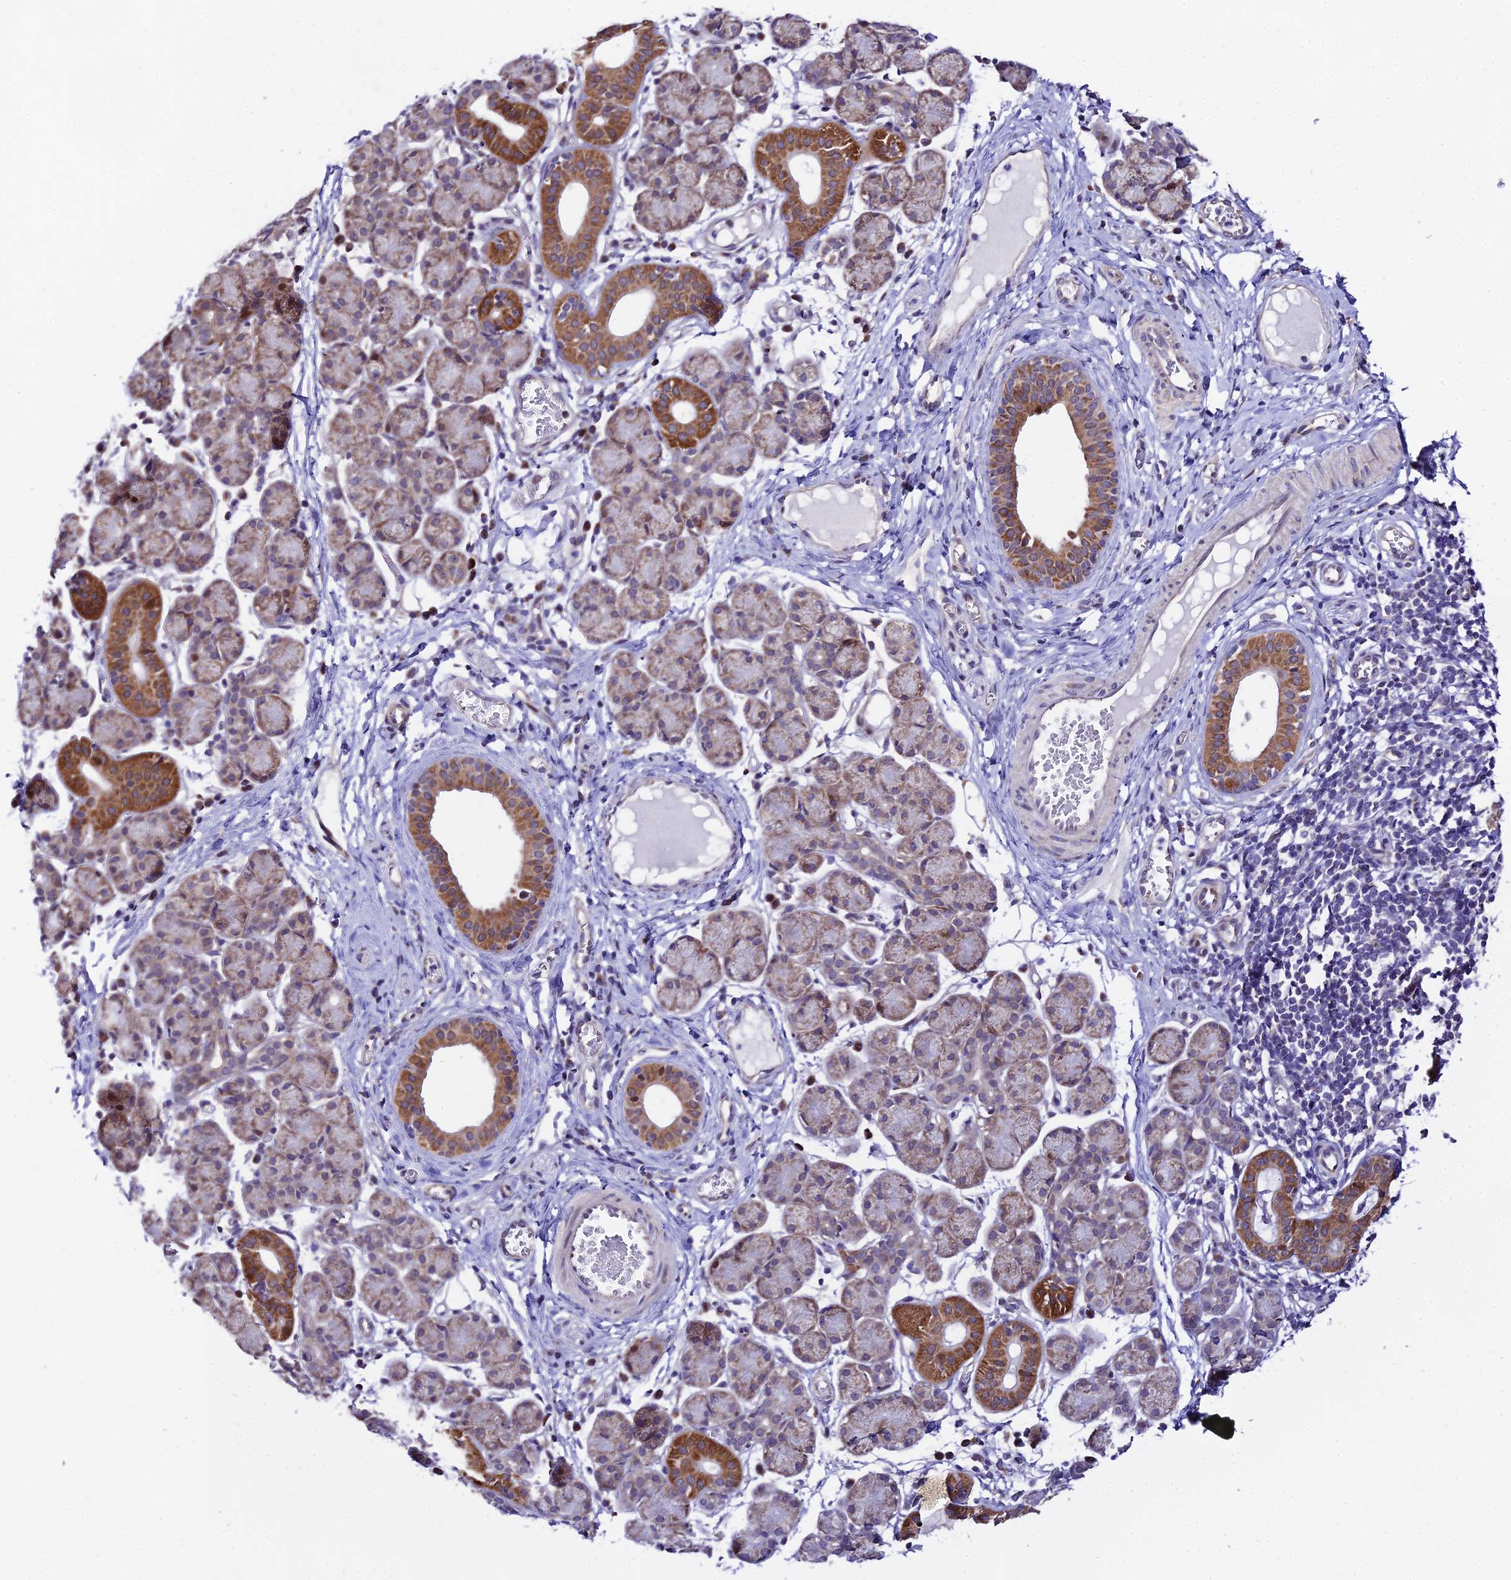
{"staining": {"intensity": "strong", "quantity": "<25%", "location": "cytoplasmic/membranous"}, "tissue": "salivary gland", "cell_type": "Glandular cells", "image_type": "normal", "snomed": [{"axis": "morphology", "description": "Normal tissue, NOS"}, {"axis": "morphology", "description": "Inflammation, NOS"}, {"axis": "topography", "description": "Lymph node"}, {"axis": "topography", "description": "Salivary gland"}], "caption": "Immunohistochemistry (IHC) photomicrograph of normal human salivary gland stained for a protein (brown), which shows medium levels of strong cytoplasmic/membranous expression in about <25% of glandular cells.", "gene": "ATP5PB", "patient": {"sex": "male", "age": 3}}